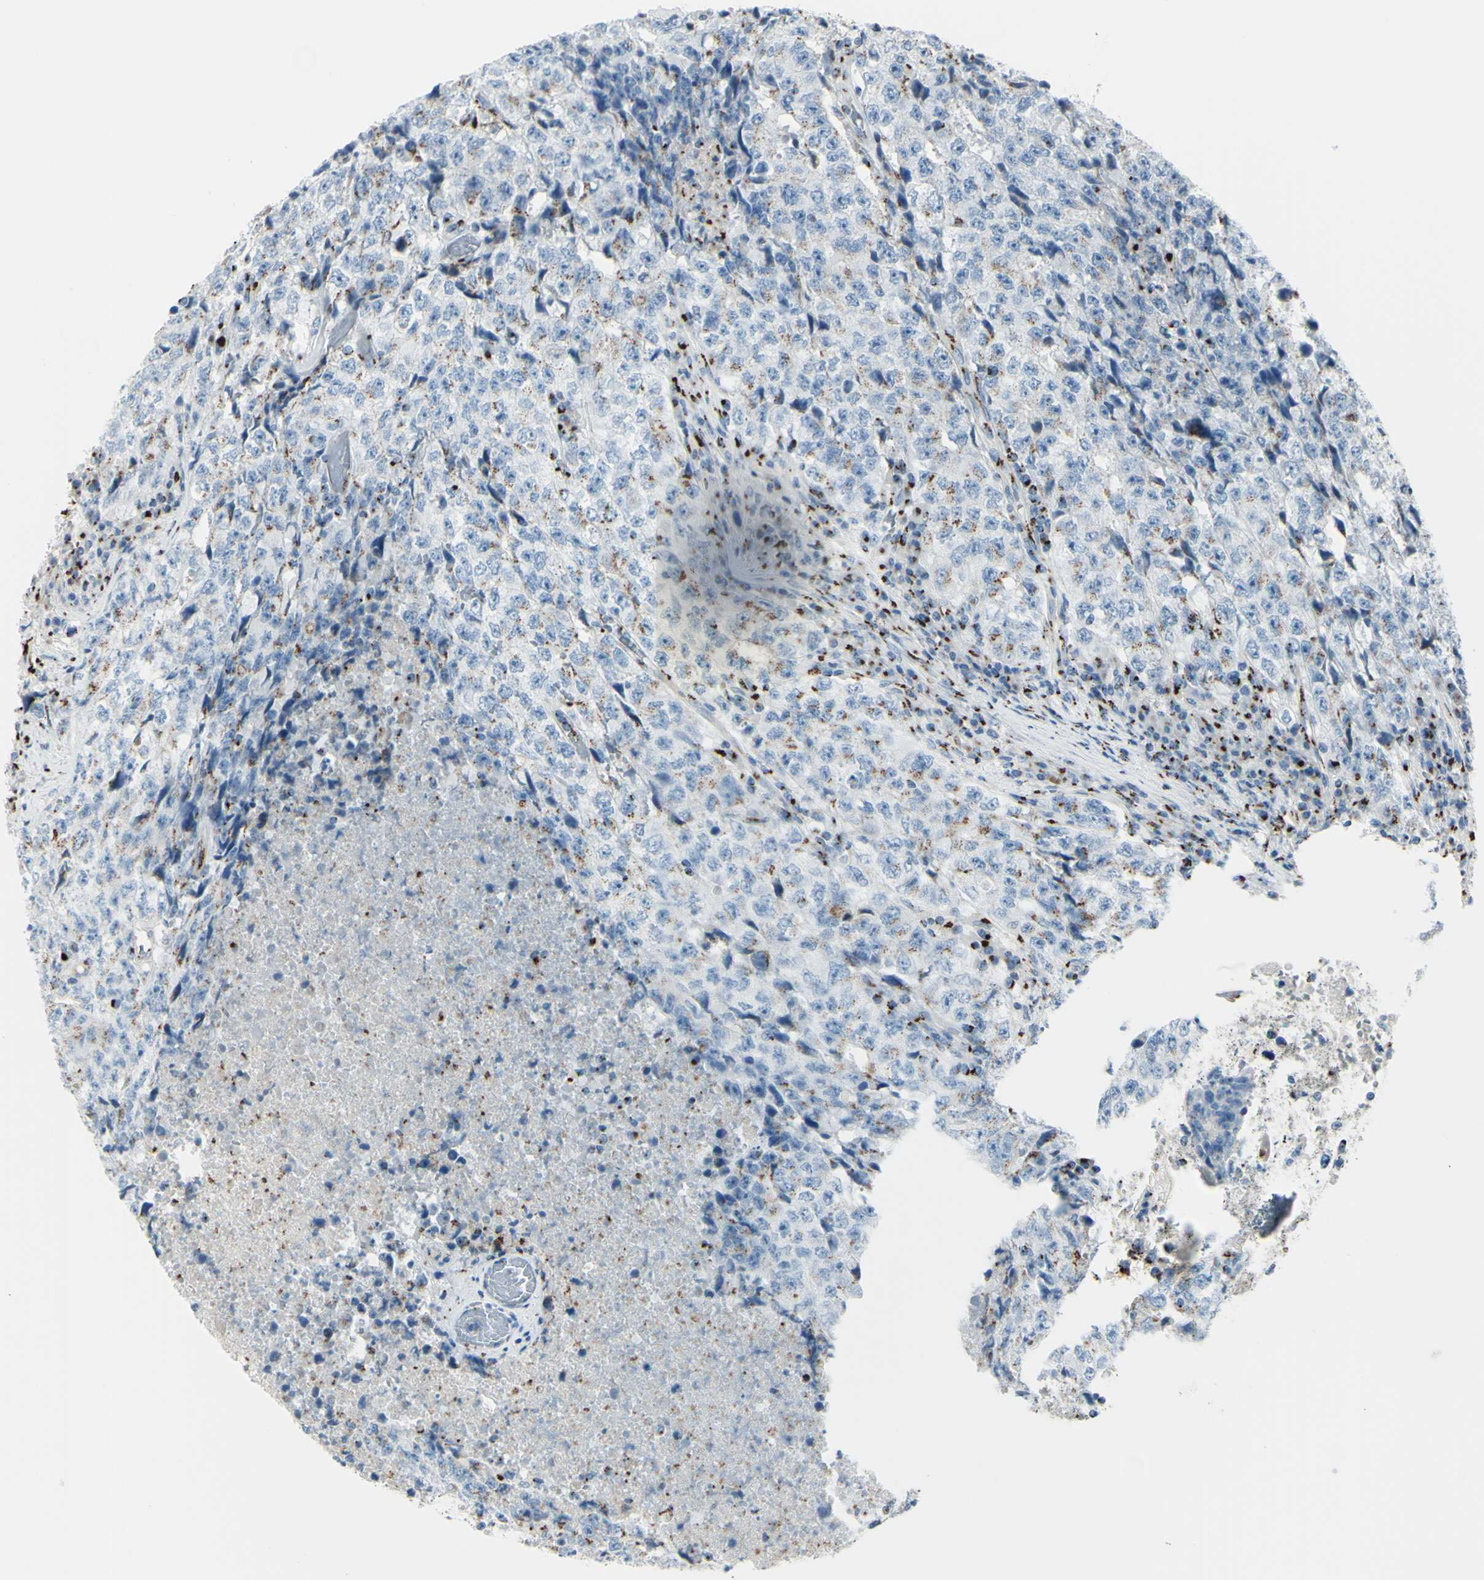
{"staining": {"intensity": "moderate", "quantity": "<25%", "location": "cytoplasmic/membranous"}, "tissue": "testis cancer", "cell_type": "Tumor cells", "image_type": "cancer", "snomed": [{"axis": "morphology", "description": "Necrosis, NOS"}, {"axis": "morphology", "description": "Carcinoma, Embryonal, NOS"}, {"axis": "topography", "description": "Testis"}], "caption": "Immunohistochemistry staining of testis embryonal carcinoma, which exhibits low levels of moderate cytoplasmic/membranous expression in about <25% of tumor cells indicating moderate cytoplasmic/membranous protein positivity. The staining was performed using DAB (3,3'-diaminobenzidine) (brown) for protein detection and nuclei were counterstained in hematoxylin (blue).", "gene": "B4GALT1", "patient": {"sex": "male", "age": 19}}